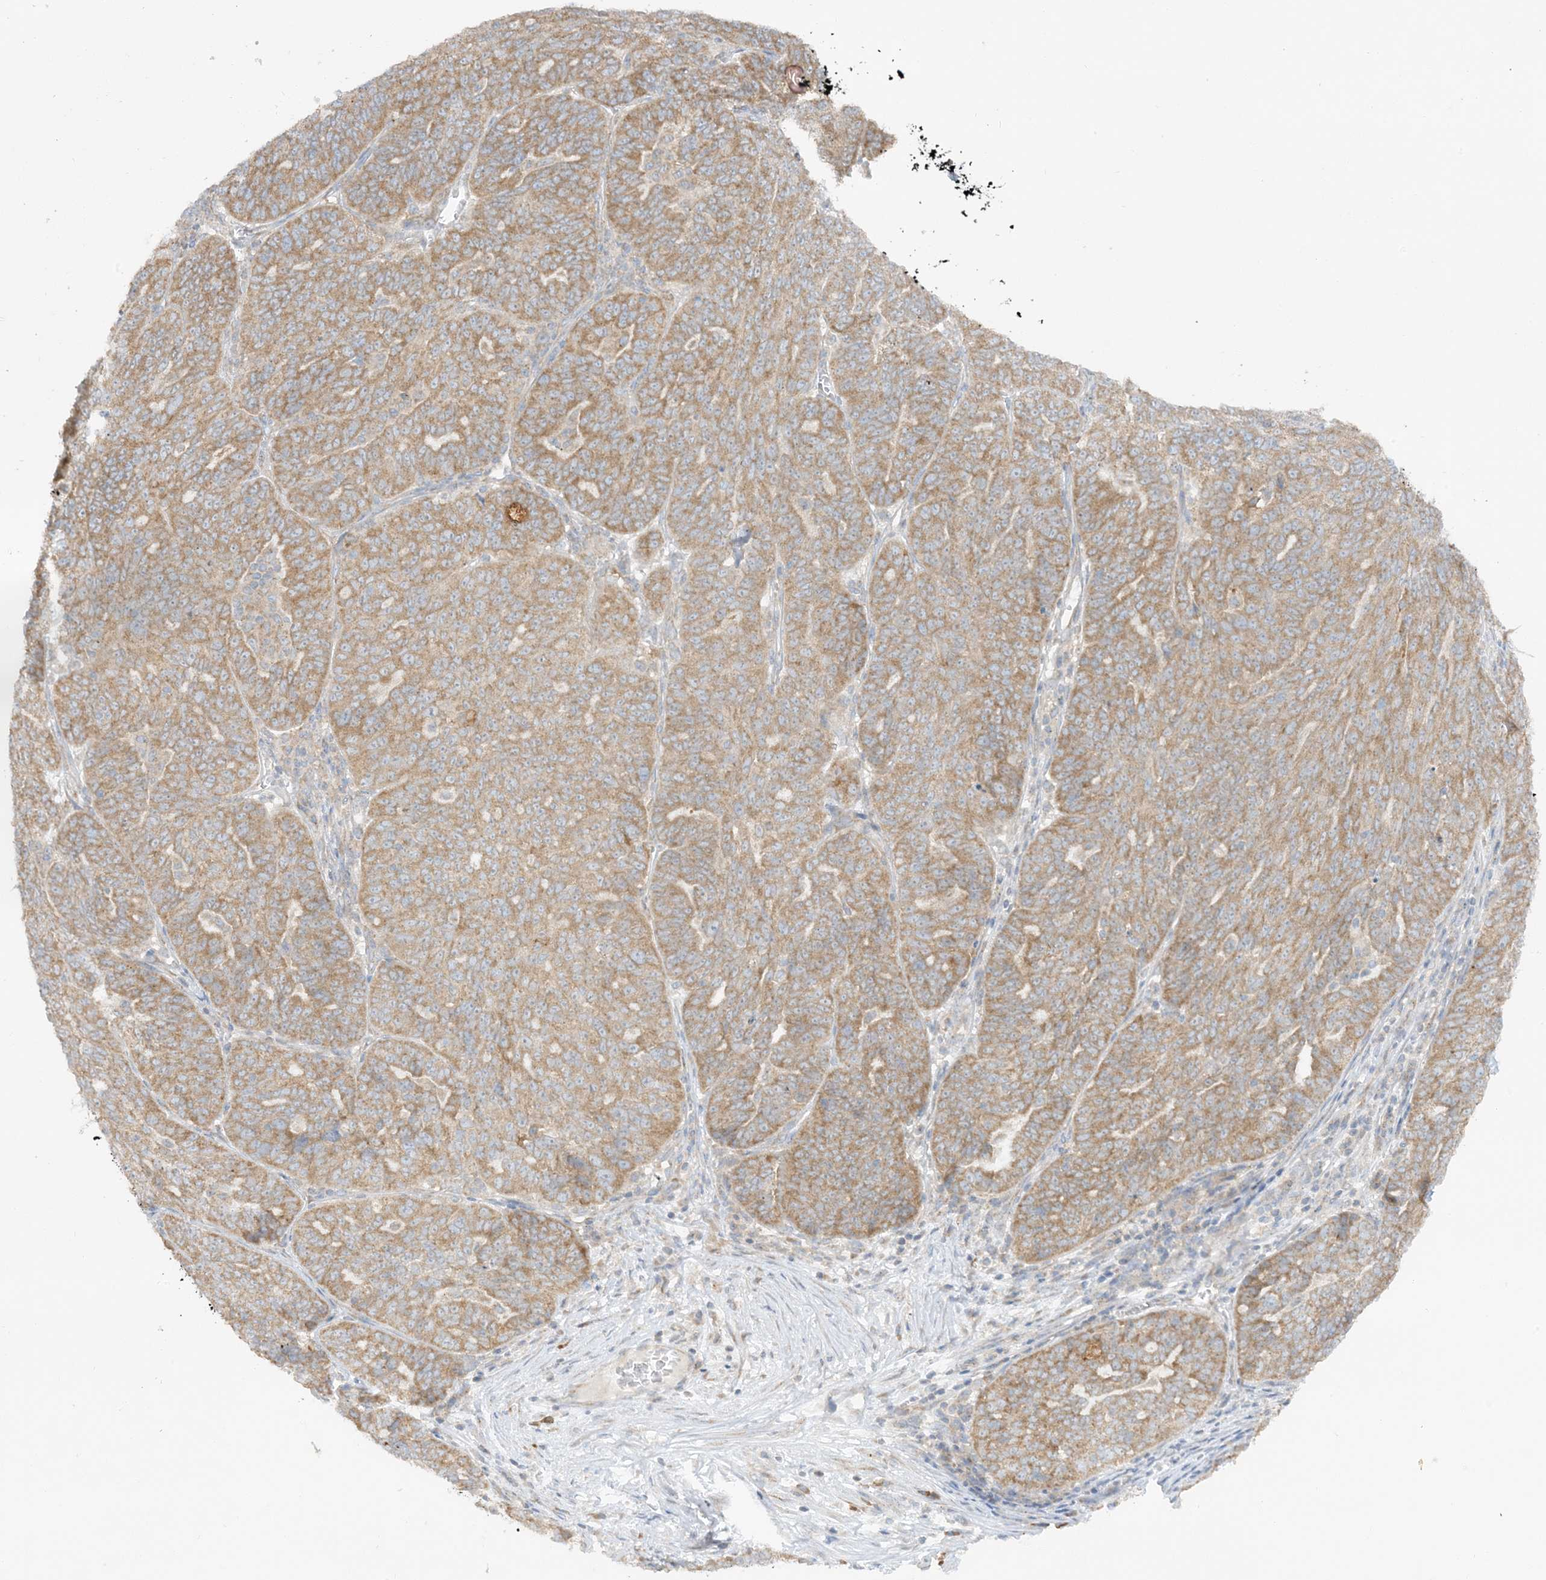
{"staining": {"intensity": "moderate", "quantity": ">75%", "location": "cytoplasmic/membranous"}, "tissue": "ovarian cancer", "cell_type": "Tumor cells", "image_type": "cancer", "snomed": [{"axis": "morphology", "description": "Cystadenocarcinoma, serous, NOS"}, {"axis": "topography", "description": "Ovary"}], "caption": "Immunohistochemistry (DAB) staining of human serous cystadenocarcinoma (ovarian) shows moderate cytoplasmic/membranous protein staining in approximately >75% of tumor cells.", "gene": "RPP40", "patient": {"sex": "female", "age": 59}}